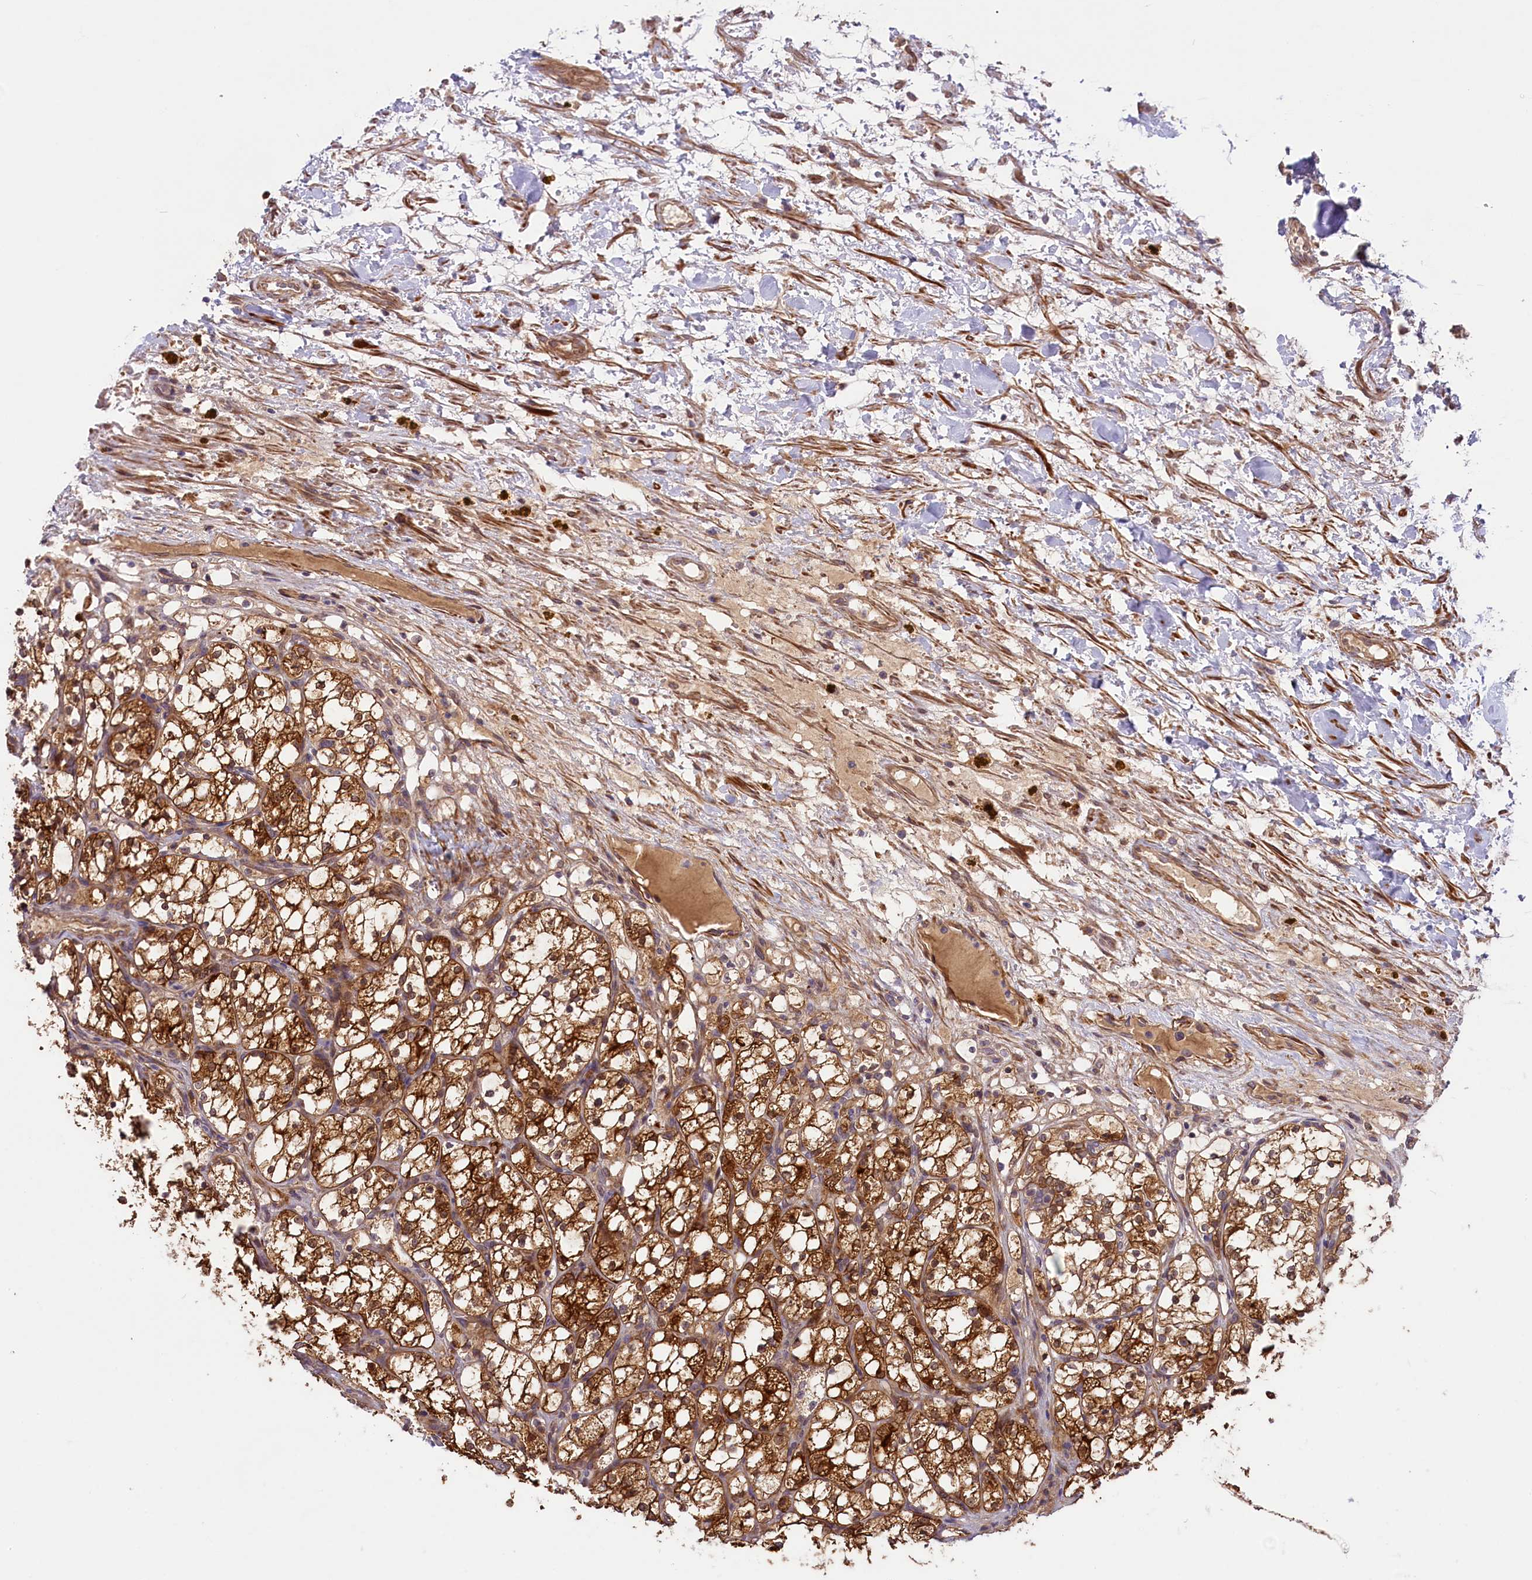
{"staining": {"intensity": "strong", "quantity": "25%-75%", "location": "cytoplasmic/membranous"}, "tissue": "renal cancer", "cell_type": "Tumor cells", "image_type": "cancer", "snomed": [{"axis": "morphology", "description": "Adenocarcinoma, NOS"}, {"axis": "topography", "description": "Kidney"}], "caption": "Immunohistochemistry (DAB) staining of human adenocarcinoma (renal) reveals strong cytoplasmic/membranous protein expression in about 25%-75% of tumor cells. (DAB IHC with brightfield microscopy, high magnification).", "gene": "COG8", "patient": {"sex": "female", "age": 69}}